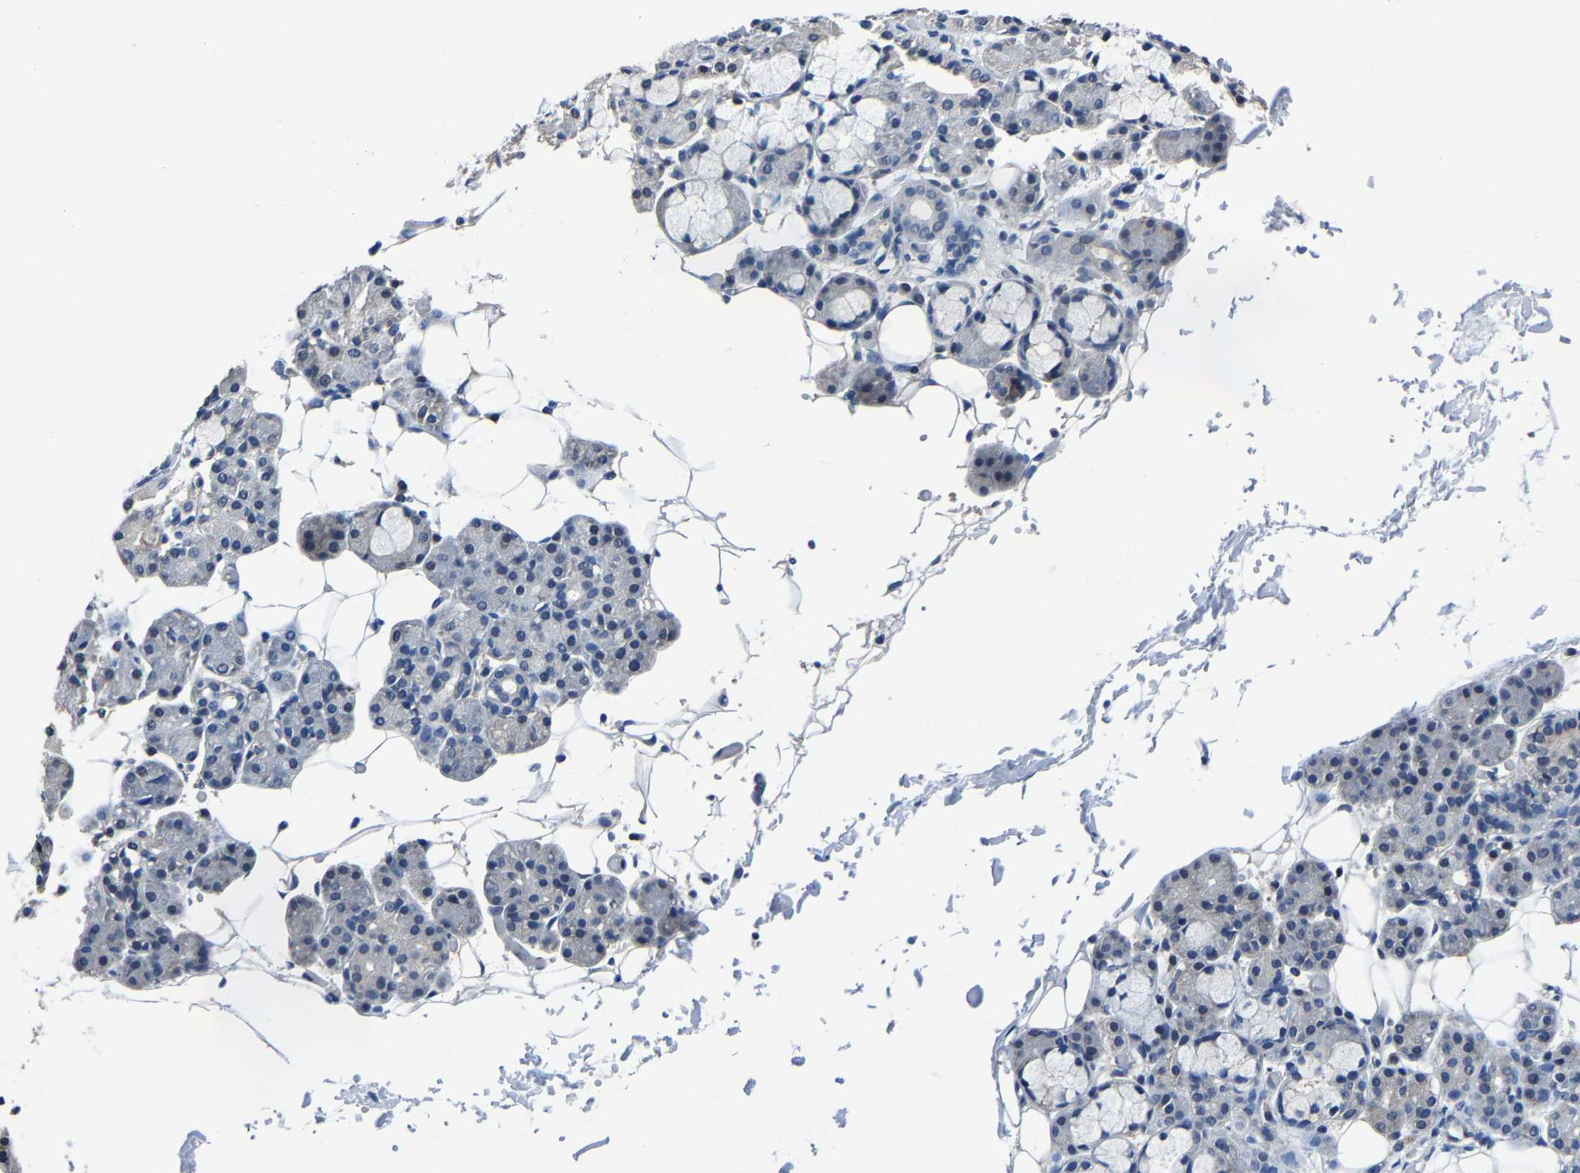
{"staining": {"intensity": "negative", "quantity": "none", "location": "none"}, "tissue": "salivary gland", "cell_type": "Glandular cells", "image_type": "normal", "snomed": [{"axis": "morphology", "description": "Normal tissue, NOS"}, {"axis": "topography", "description": "Salivary gland"}], "caption": "Image shows no significant protein positivity in glandular cells of benign salivary gland.", "gene": "STRBP", "patient": {"sex": "male", "age": 63}}